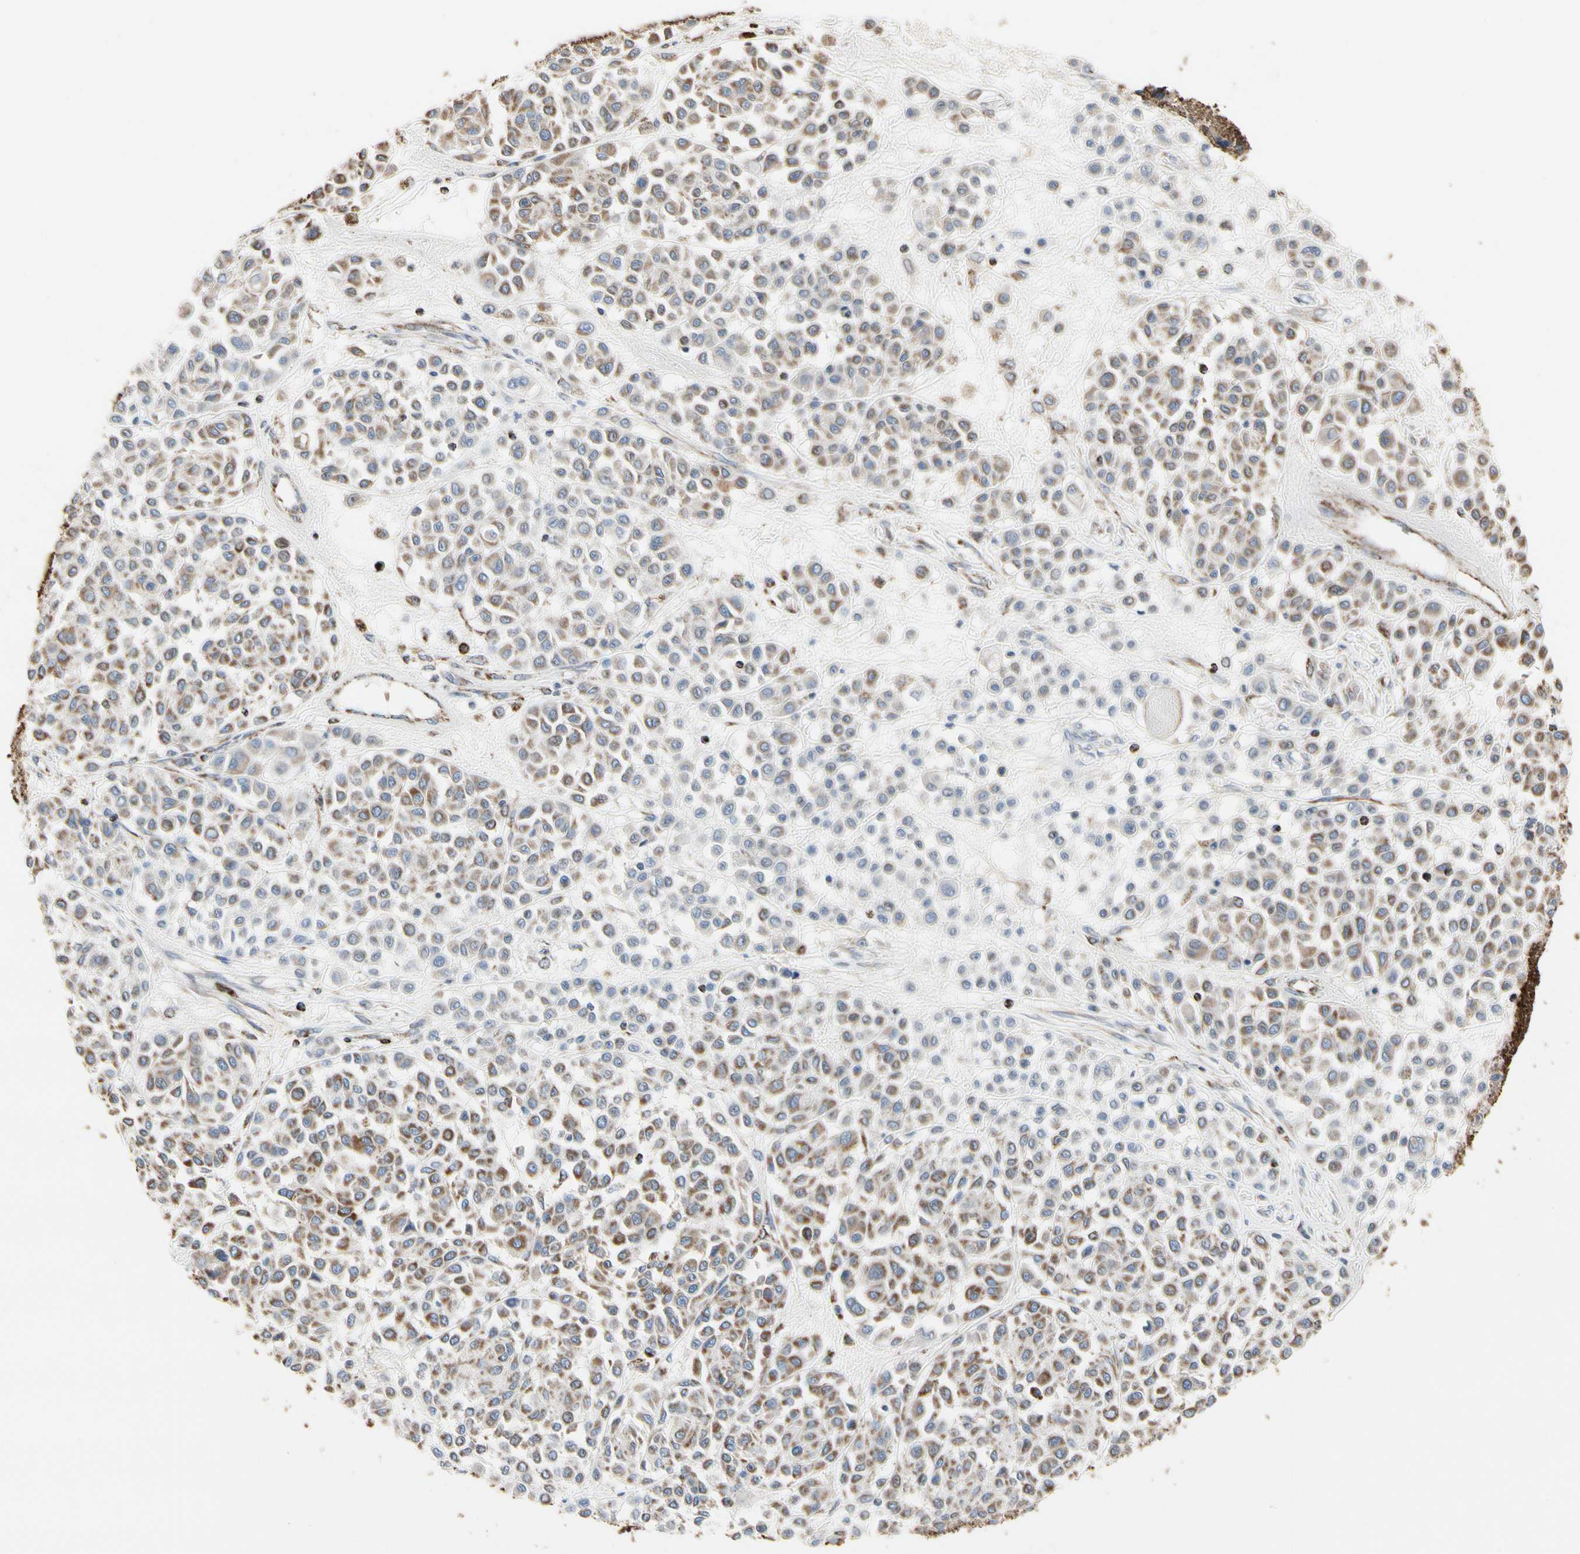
{"staining": {"intensity": "weak", "quantity": "<25%", "location": "cytoplasmic/membranous"}, "tissue": "melanoma", "cell_type": "Tumor cells", "image_type": "cancer", "snomed": [{"axis": "morphology", "description": "Malignant melanoma, Metastatic site"}, {"axis": "topography", "description": "Soft tissue"}], "caption": "Tumor cells are negative for brown protein staining in malignant melanoma (metastatic site).", "gene": "TUBA1A", "patient": {"sex": "male", "age": 41}}